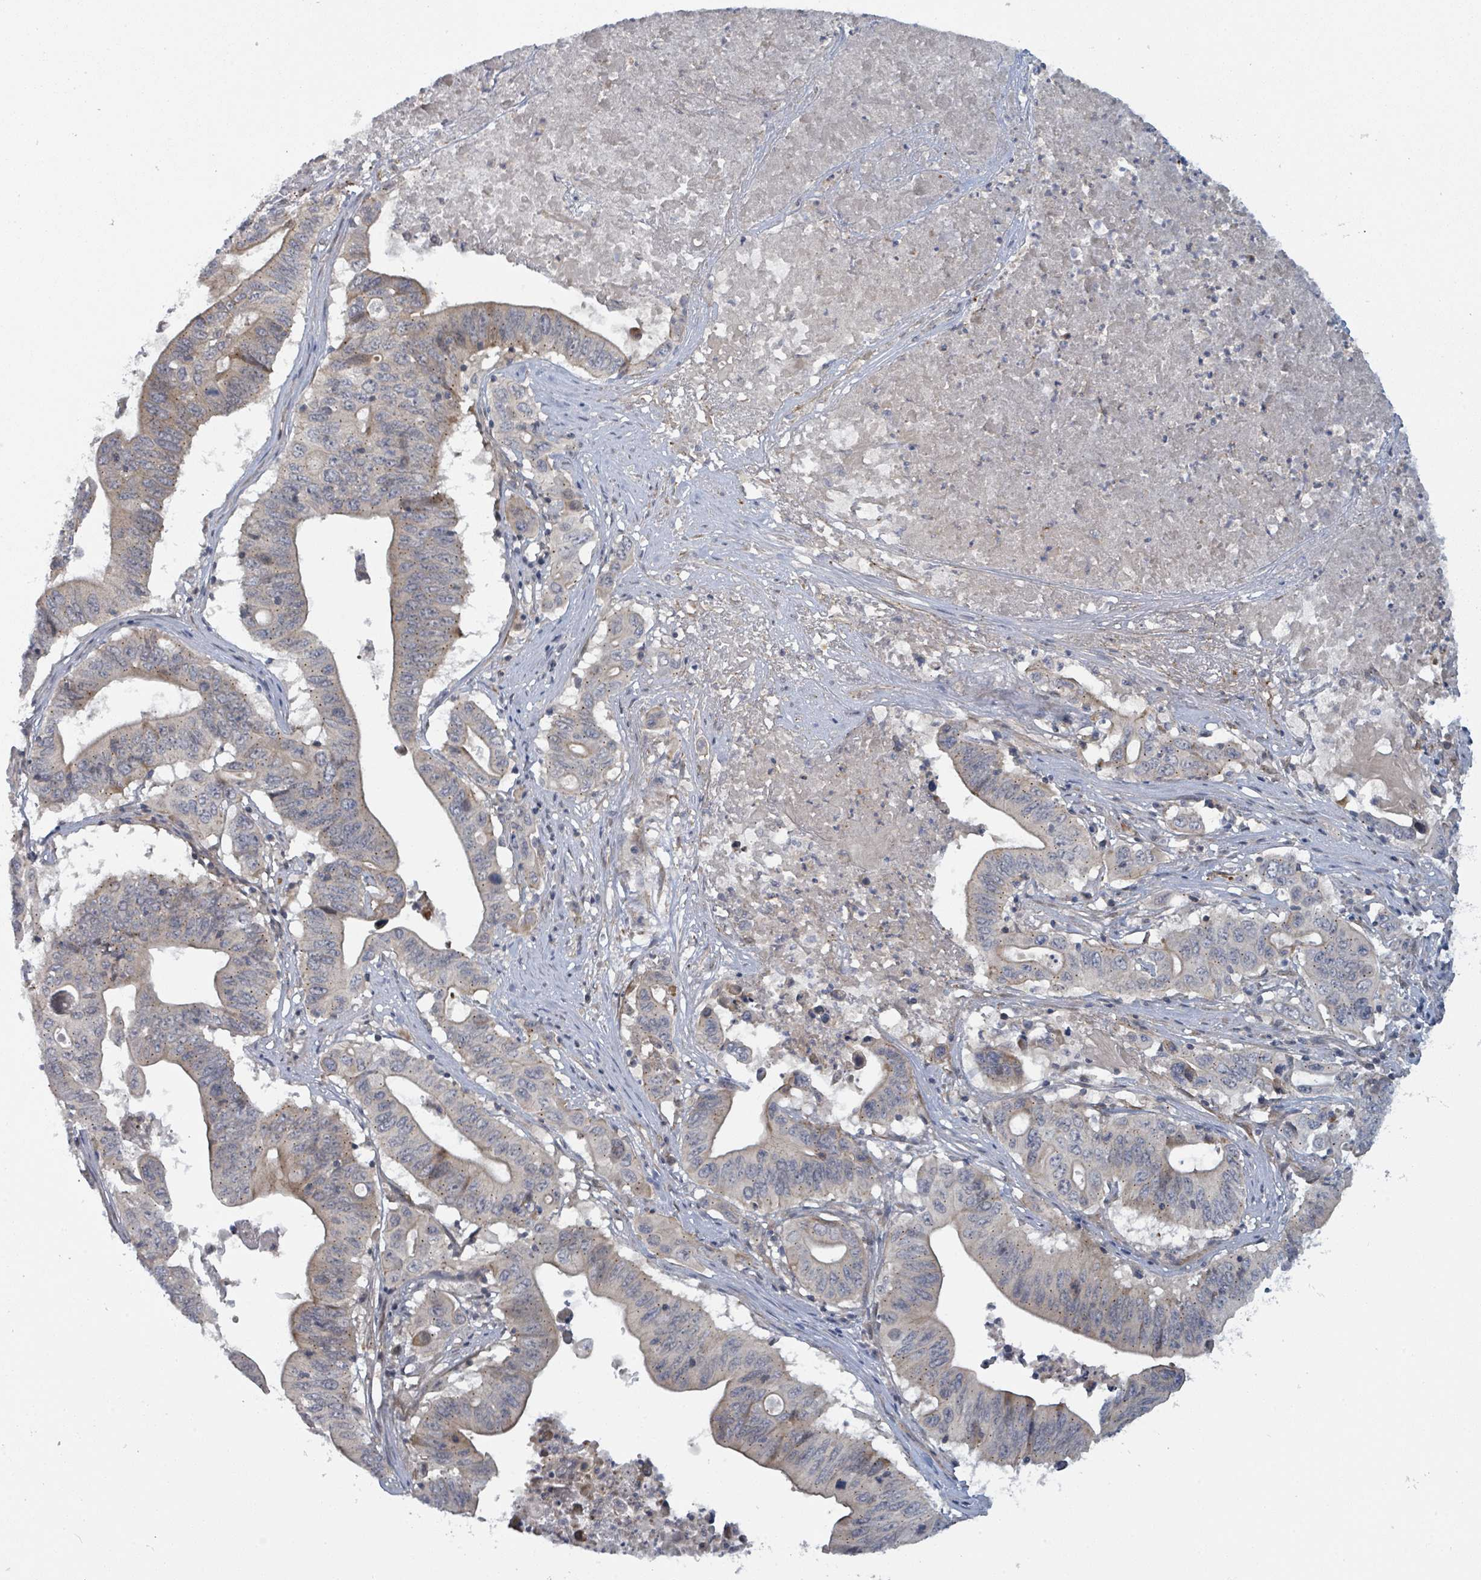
{"staining": {"intensity": "weak", "quantity": "<25%", "location": "cytoplasmic/membranous"}, "tissue": "lung cancer", "cell_type": "Tumor cells", "image_type": "cancer", "snomed": [{"axis": "morphology", "description": "Adenocarcinoma, NOS"}, {"axis": "topography", "description": "Lung"}], "caption": "A high-resolution image shows immunohistochemistry staining of adenocarcinoma (lung), which shows no significant positivity in tumor cells.", "gene": "COL5A3", "patient": {"sex": "female", "age": 60}}